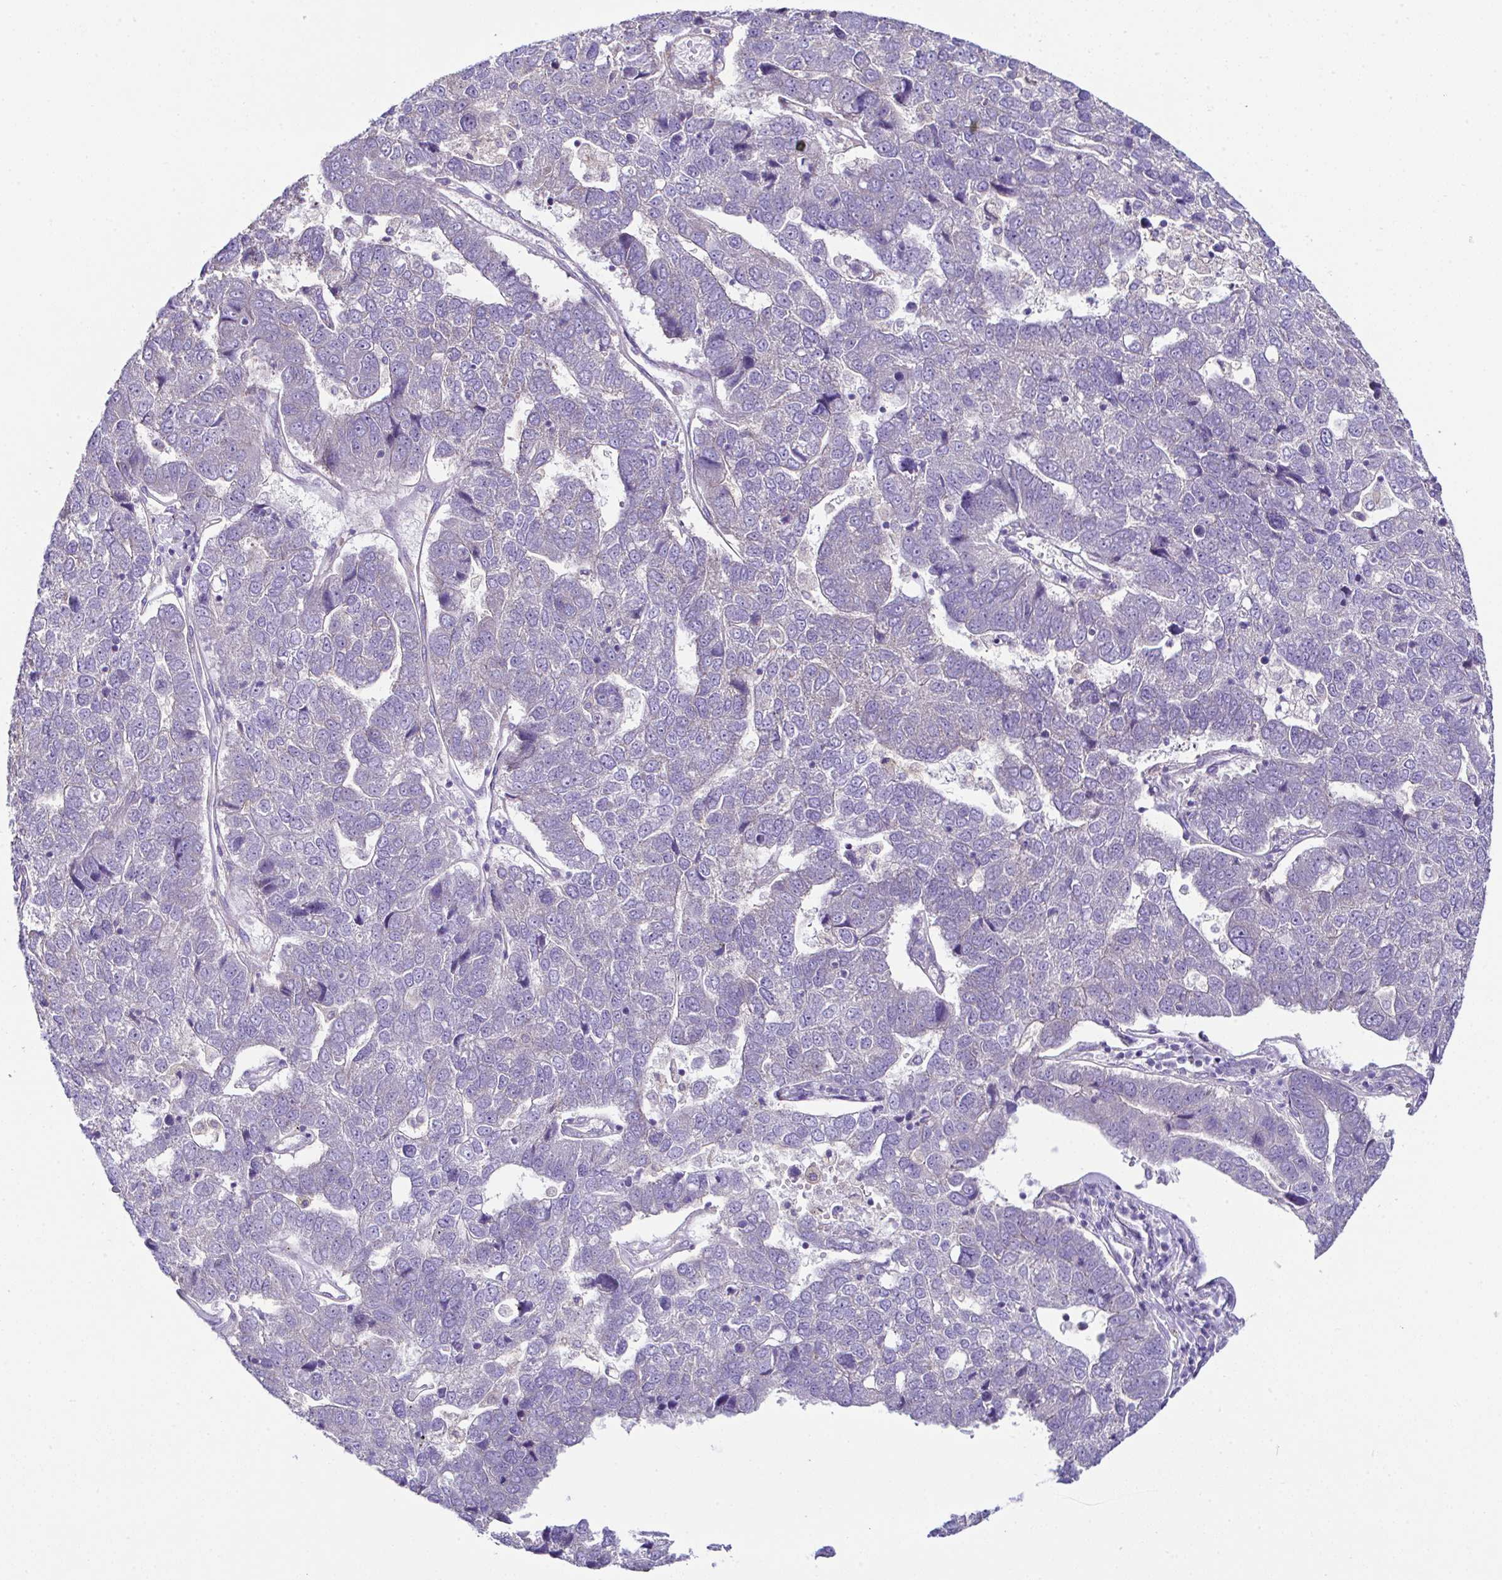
{"staining": {"intensity": "negative", "quantity": "none", "location": "none"}, "tissue": "pancreatic cancer", "cell_type": "Tumor cells", "image_type": "cancer", "snomed": [{"axis": "morphology", "description": "Adenocarcinoma, NOS"}, {"axis": "topography", "description": "Pancreas"}], "caption": "Immunohistochemical staining of human pancreatic cancer (adenocarcinoma) shows no significant positivity in tumor cells.", "gene": "OR4P4", "patient": {"sex": "female", "age": 61}}